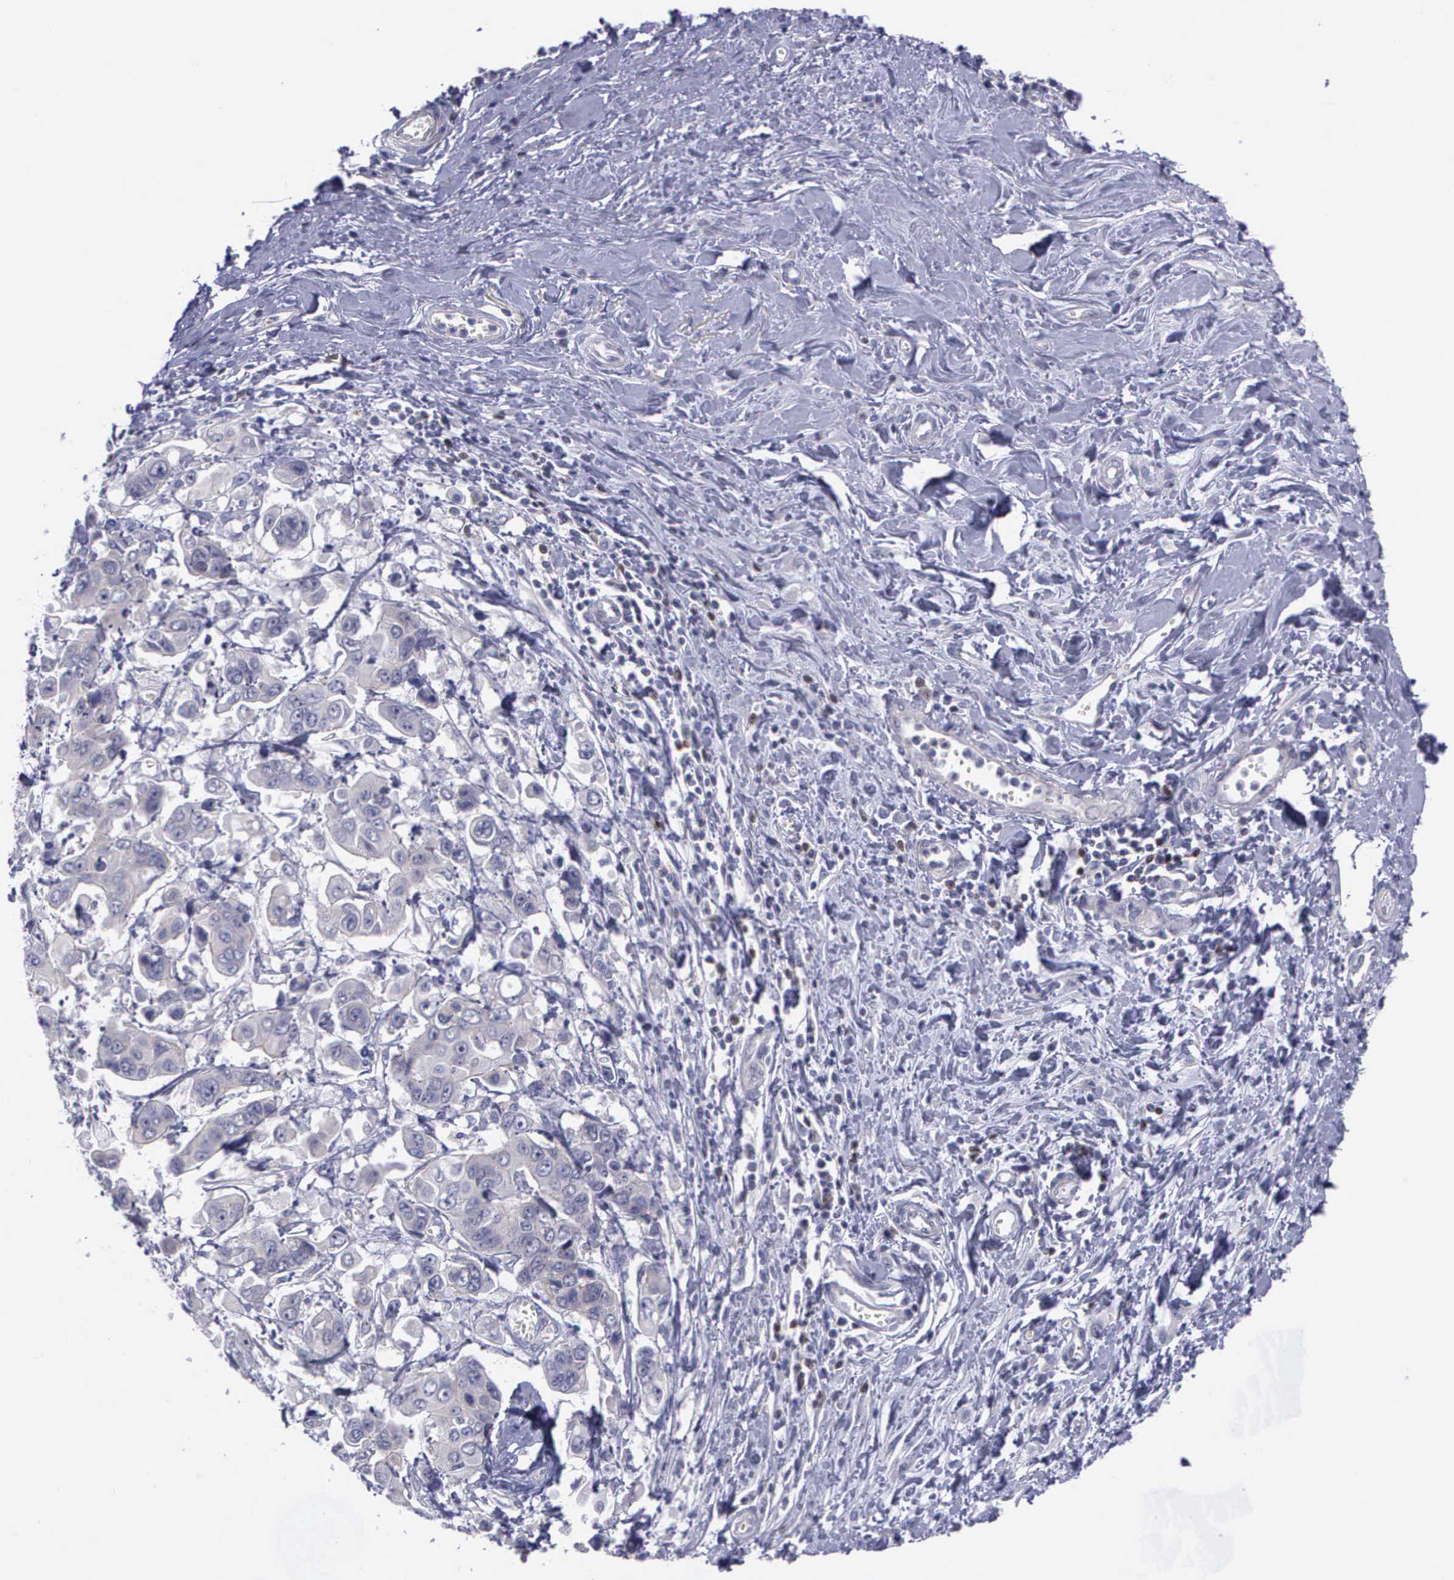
{"staining": {"intensity": "negative", "quantity": "none", "location": "none"}, "tissue": "stomach cancer", "cell_type": "Tumor cells", "image_type": "cancer", "snomed": [{"axis": "morphology", "description": "Adenocarcinoma, NOS"}, {"axis": "topography", "description": "Stomach, upper"}], "caption": "There is no significant expression in tumor cells of stomach cancer.", "gene": "MICAL3", "patient": {"sex": "male", "age": 80}}